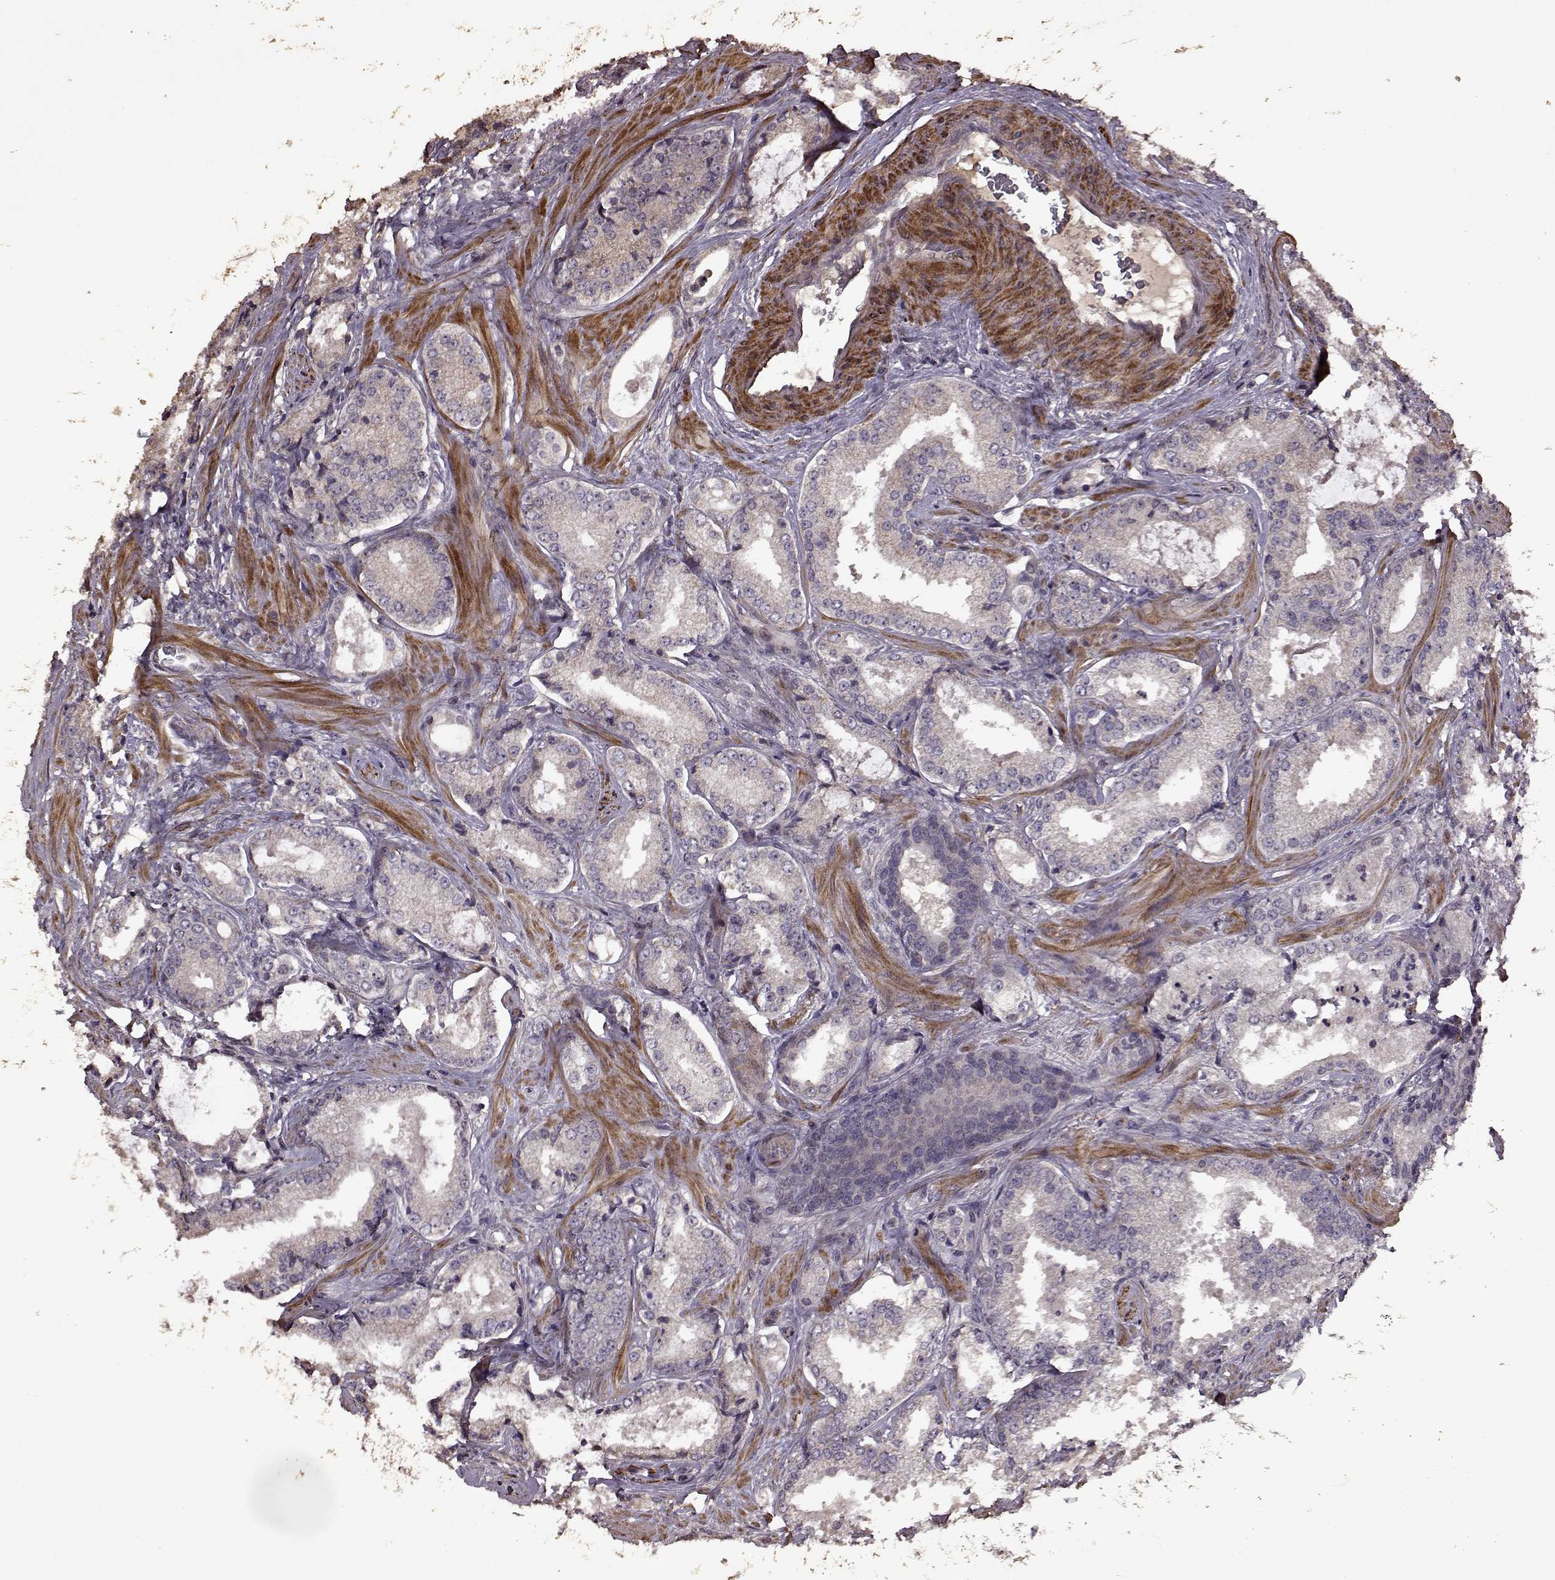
{"staining": {"intensity": "negative", "quantity": "none", "location": "none"}, "tissue": "prostate cancer", "cell_type": "Tumor cells", "image_type": "cancer", "snomed": [{"axis": "morphology", "description": "Adenocarcinoma, Low grade"}, {"axis": "topography", "description": "Prostate"}], "caption": "Immunohistochemistry (IHC) of human prostate low-grade adenocarcinoma demonstrates no expression in tumor cells.", "gene": "FBXW11", "patient": {"sex": "male", "age": 56}}